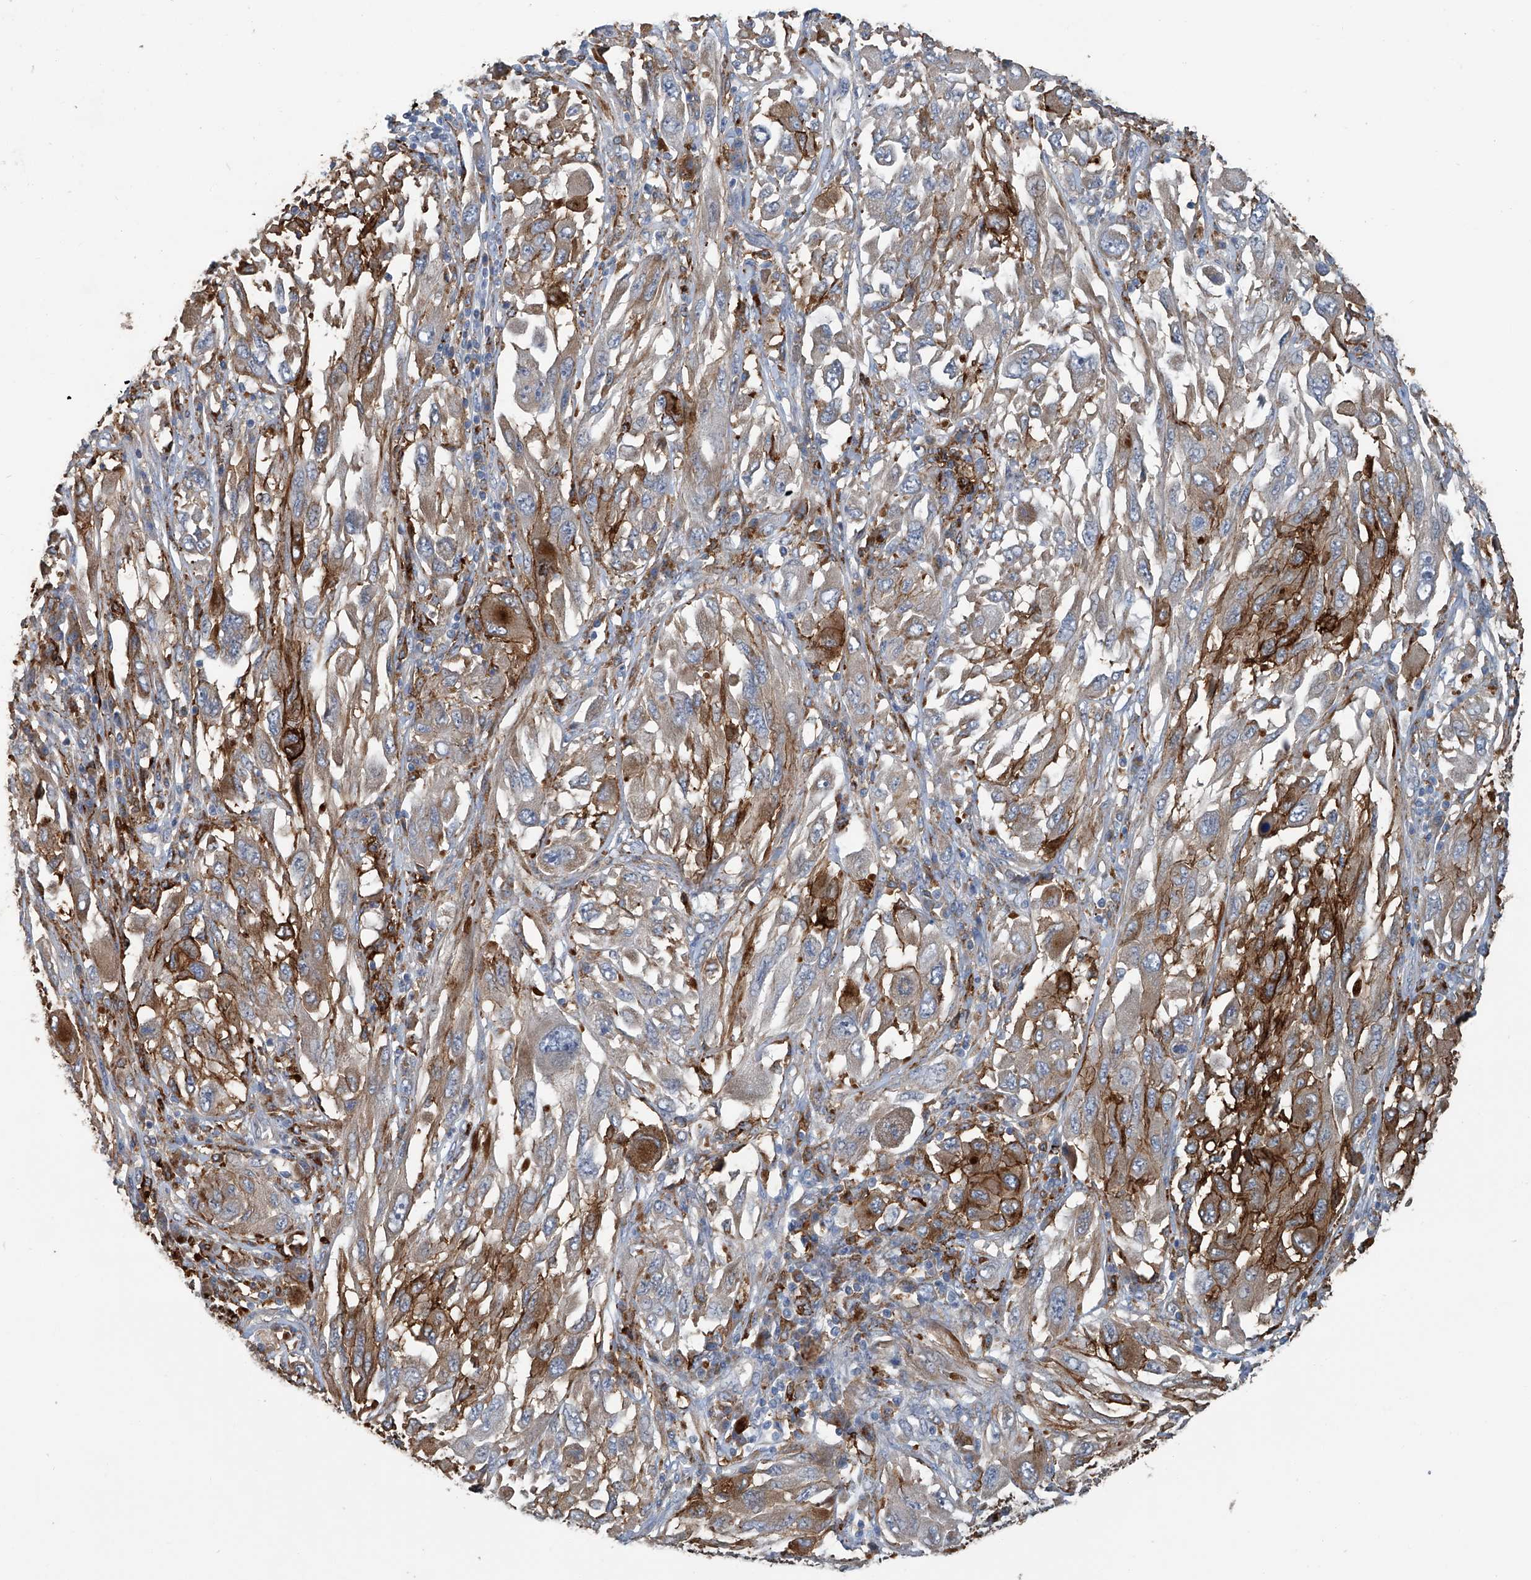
{"staining": {"intensity": "moderate", "quantity": "25%-75%", "location": "cytoplasmic/membranous"}, "tissue": "melanoma", "cell_type": "Tumor cells", "image_type": "cancer", "snomed": [{"axis": "morphology", "description": "Malignant melanoma, NOS"}, {"axis": "topography", "description": "Skin"}], "caption": "Human malignant melanoma stained with a brown dye displays moderate cytoplasmic/membranous positive positivity in approximately 25%-75% of tumor cells.", "gene": "FAM167A", "patient": {"sex": "female", "age": 91}}